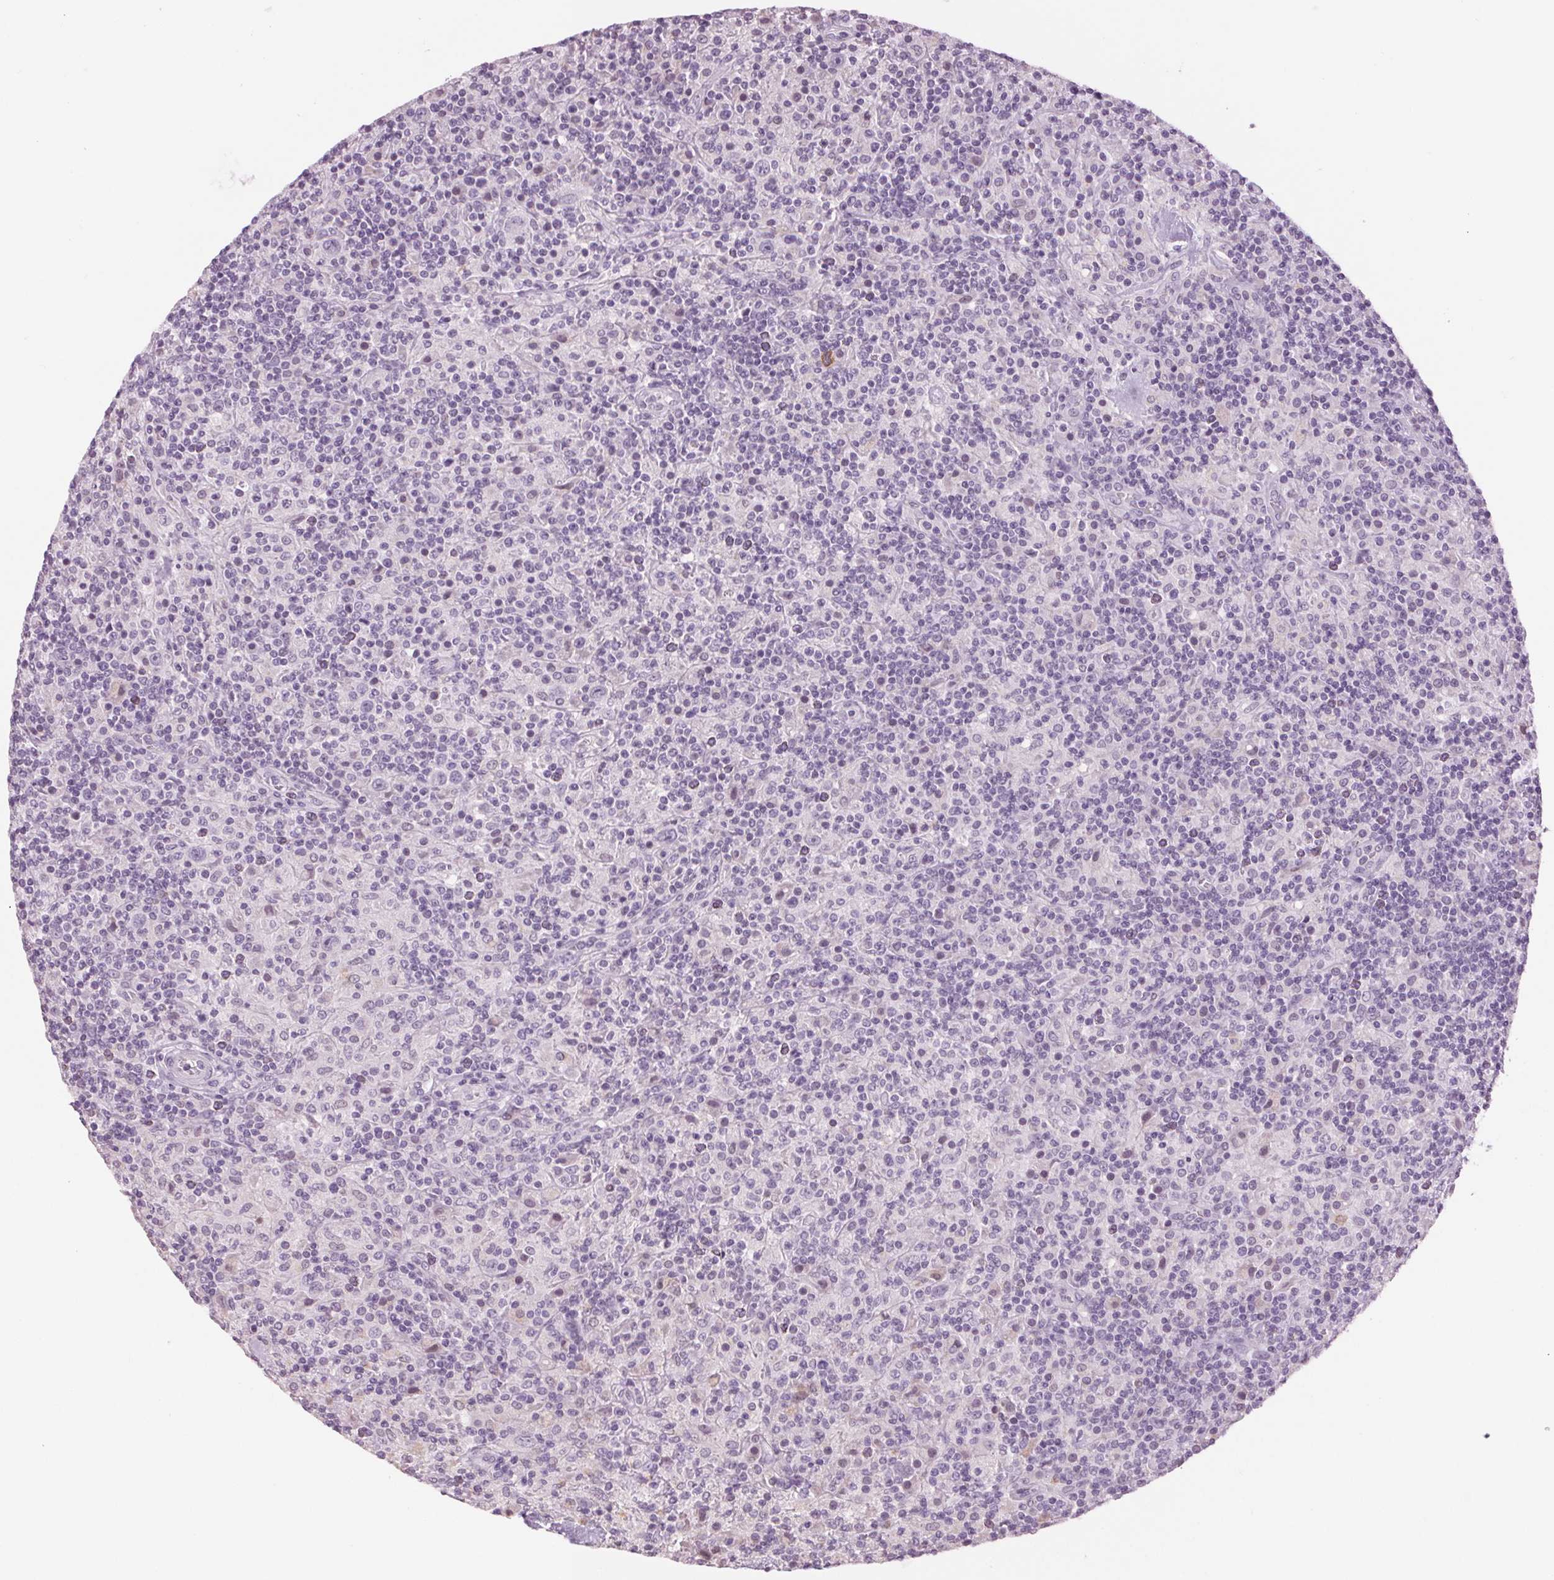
{"staining": {"intensity": "negative", "quantity": "none", "location": "none"}, "tissue": "lymphoma", "cell_type": "Tumor cells", "image_type": "cancer", "snomed": [{"axis": "morphology", "description": "Hodgkin's disease, NOS"}, {"axis": "topography", "description": "Lymph node"}], "caption": "DAB immunohistochemical staining of human lymphoma shows no significant expression in tumor cells. (Immunohistochemistry, brightfield microscopy, high magnification).", "gene": "MPO", "patient": {"sex": "male", "age": 70}}